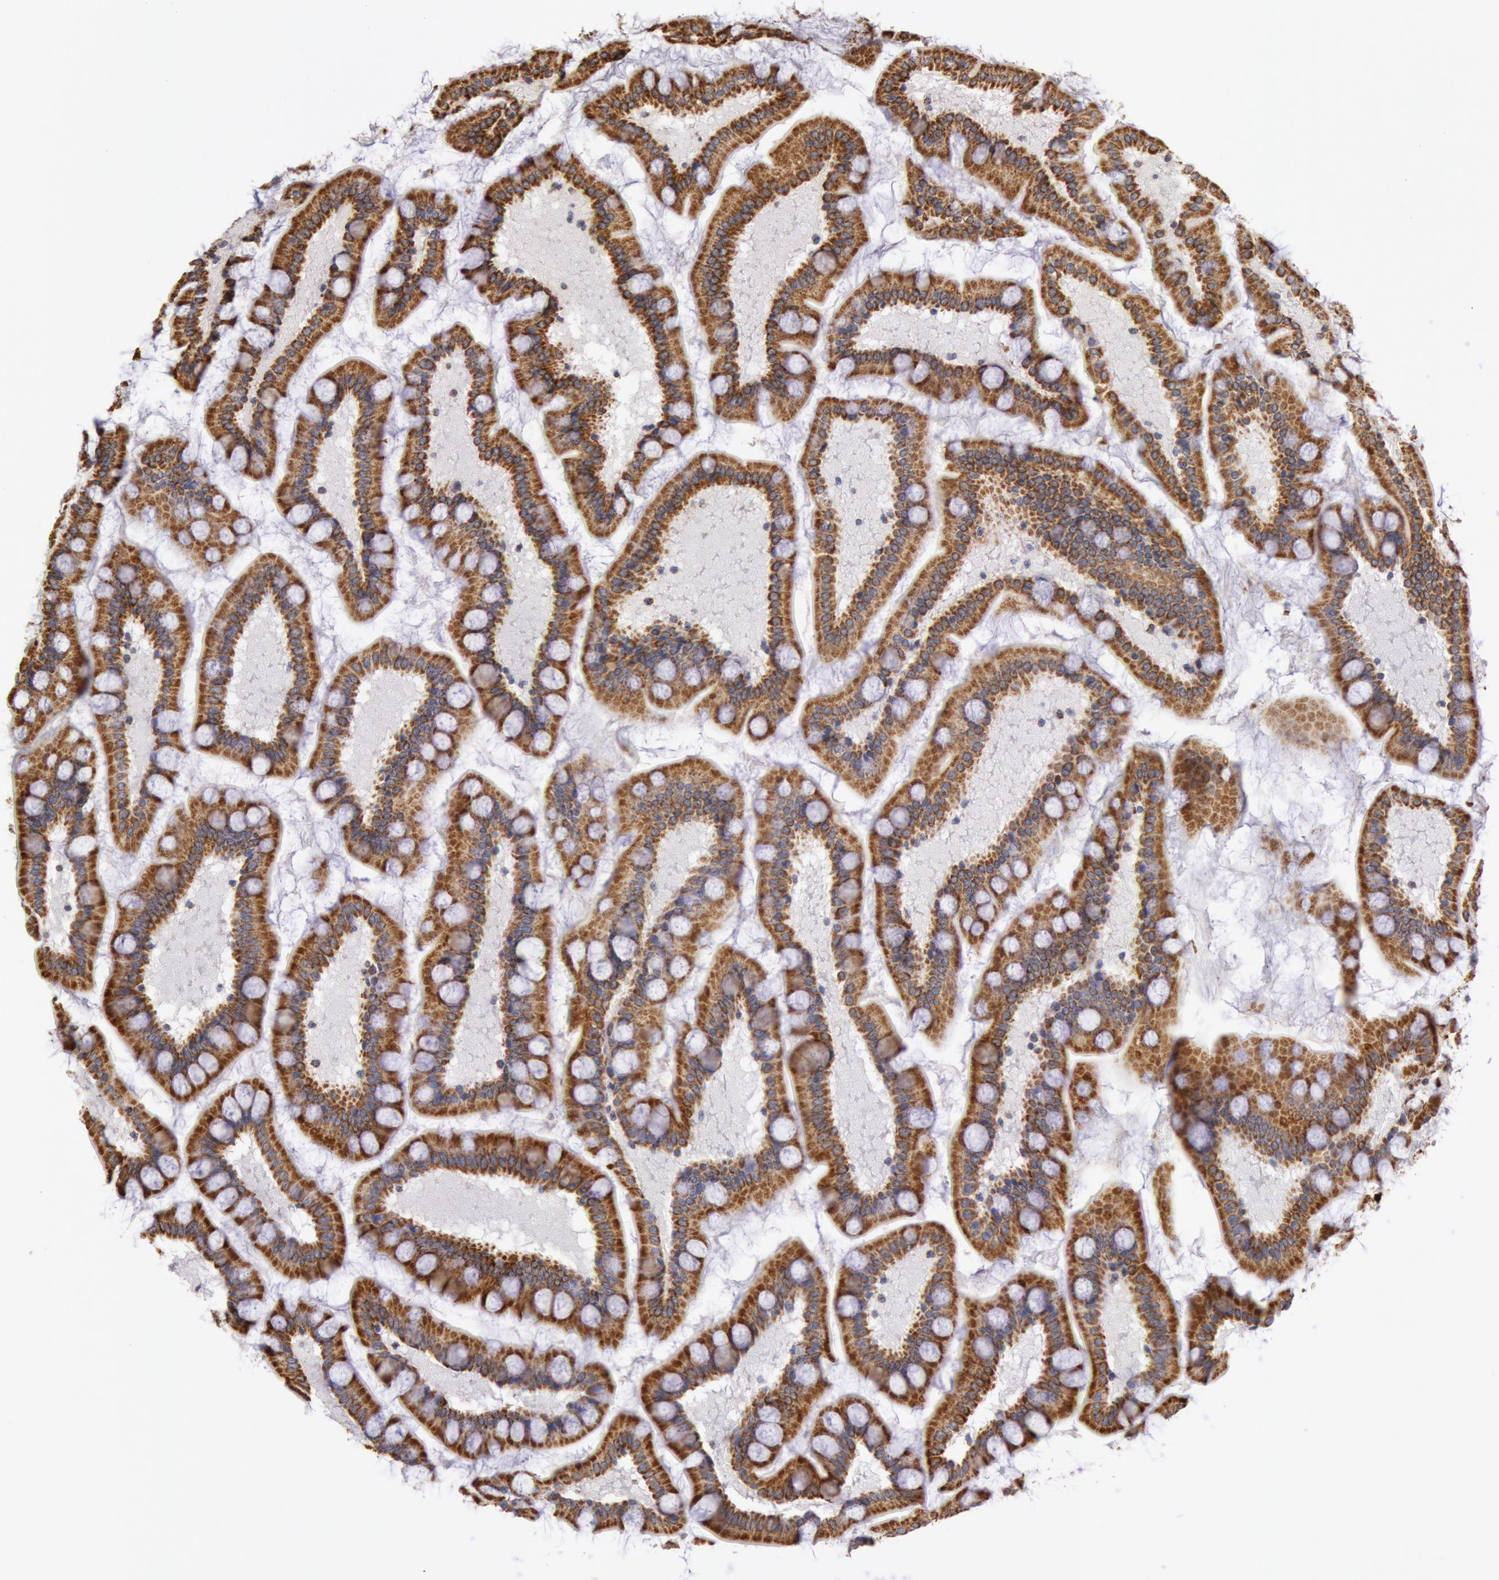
{"staining": {"intensity": "moderate", "quantity": ">75%", "location": "cytoplasmic/membranous"}, "tissue": "small intestine", "cell_type": "Glandular cells", "image_type": "normal", "snomed": [{"axis": "morphology", "description": "Normal tissue, NOS"}, {"axis": "topography", "description": "Small intestine"}], "caption": "The micrograph exhibits immunohistochemical staining of unremarkable small intestine. There is moderate cytoplasmic/membranous staining is appreciated in about >75% of glandular cells. (Brightfield microscopy of DAB IHC at high magnification).", "gene": "CYC1", "patient": {"sex": "male", "age": 41}}